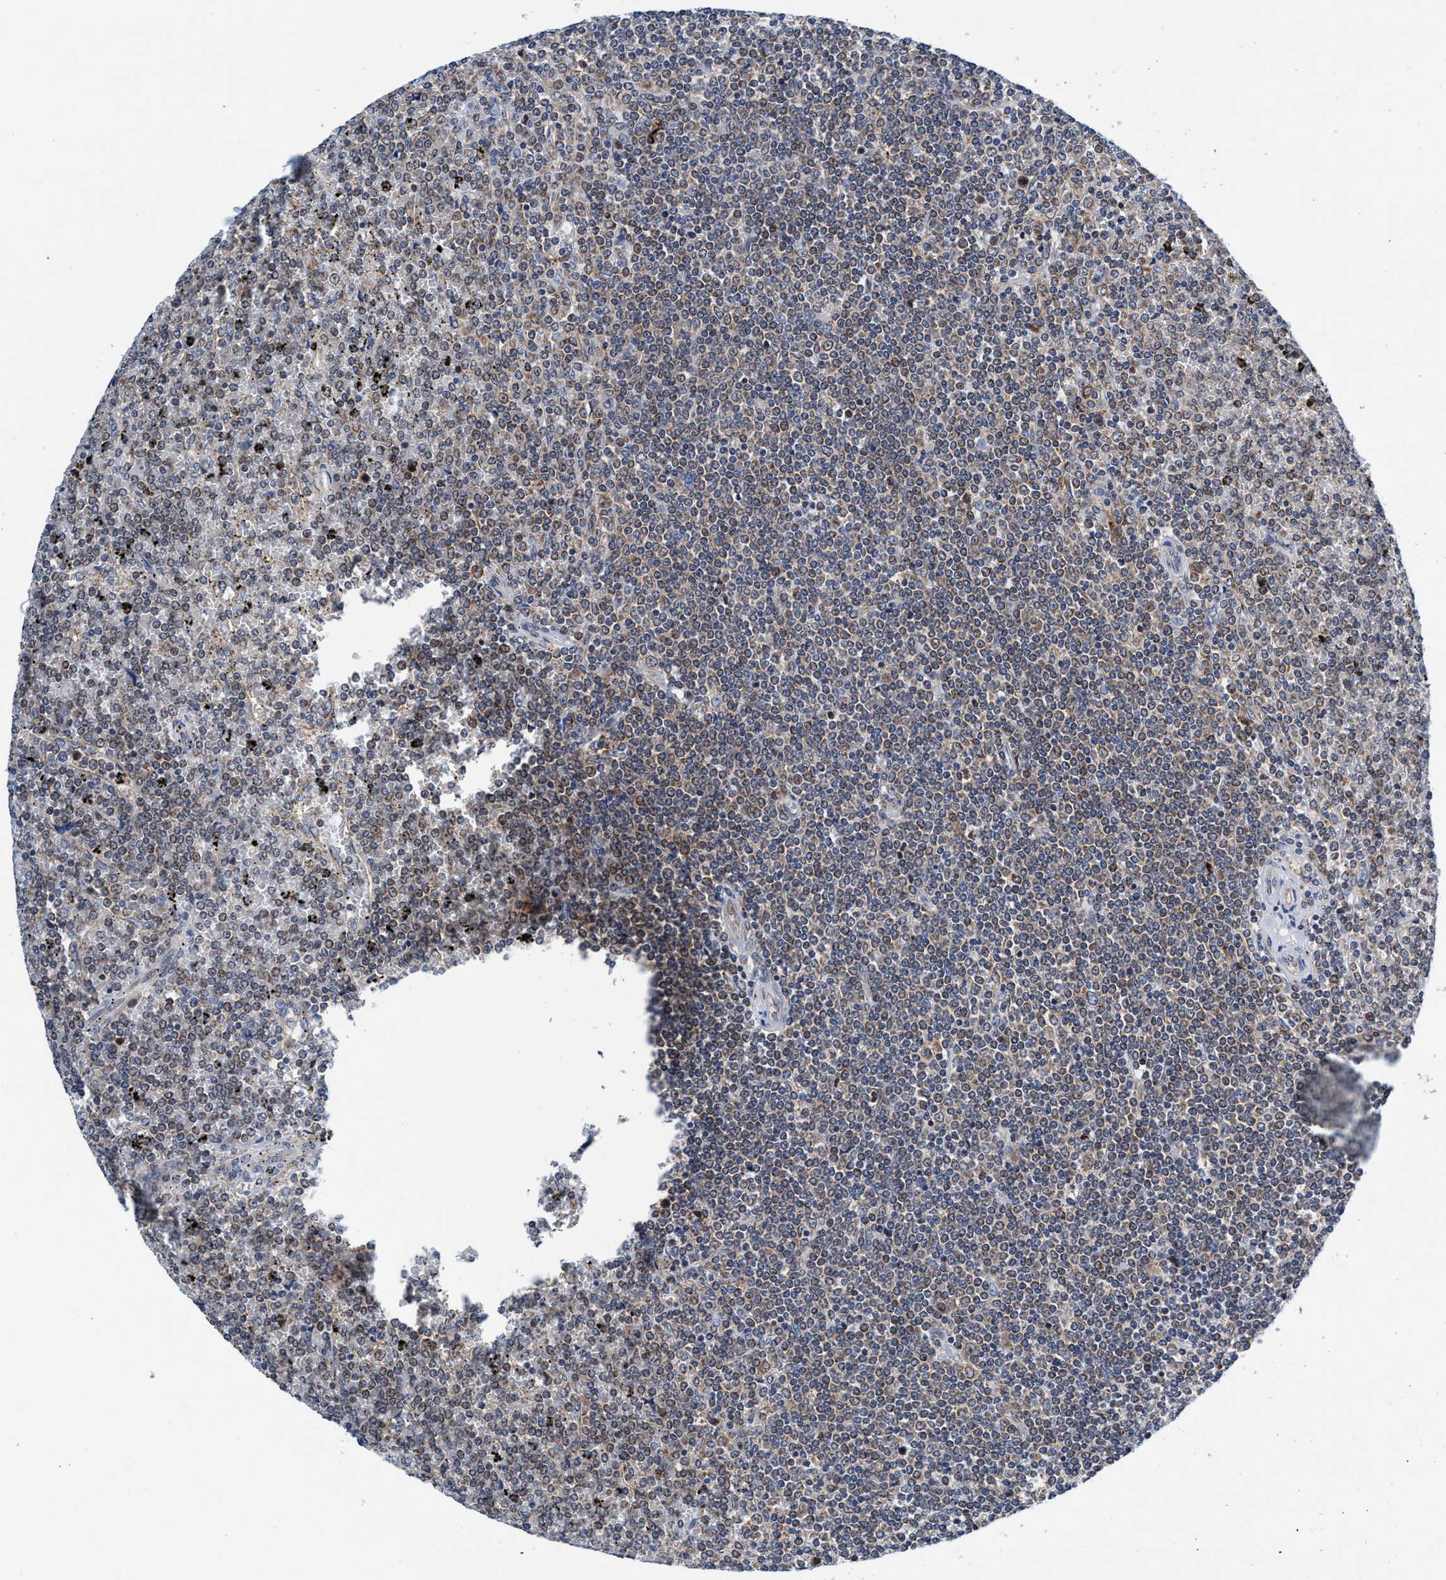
{"staining": {"intensity": "weak", "quantity": "<25%", "location": "cytoplasmic/membranous"}, "tissue": "lymphoma", "cell_type": "Tumor cells", "image_type": "cancer", "snomed": [{"axis": "morphology", "description": "Malignant lymphoma, non-Hodgkin's type, Low grade"}, {"axis": "topography", "description": "Spleen"}], "caption": "Tumor cells show no significant protein positivity in lymphoma. (DAB (3,3'-diaminobenzidine) IHC with hematoxylin counter stain).", "gene": "AGAP2", "patient": {"sex": "female", "age": 19}}